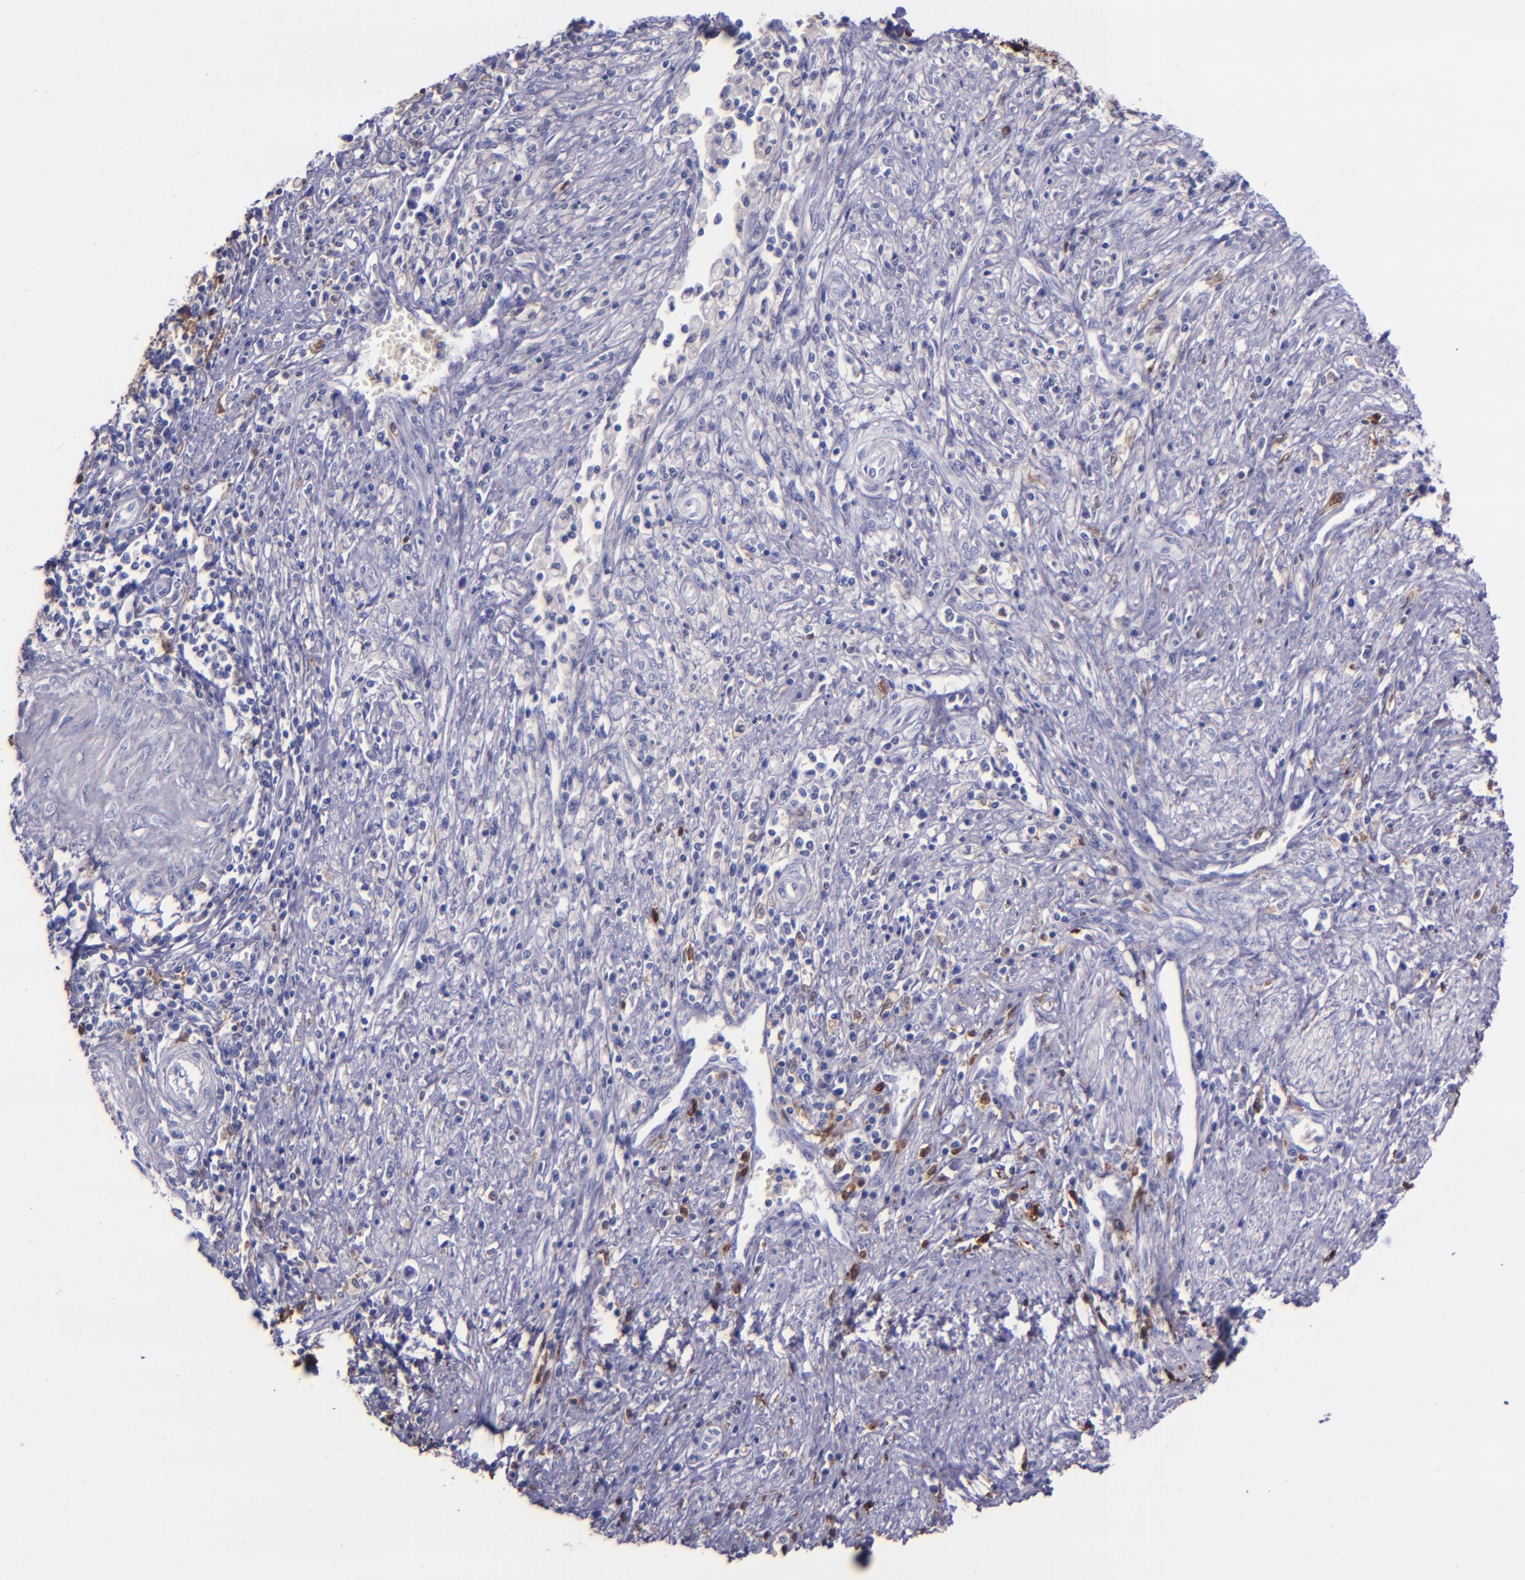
{"staining": {"intensity": "negative", "quantity": "none", "location": "none"}, "tissue": "cervical cancer", "cell_type": "Tumor cells", "image_type": "cancer", "snomed": [{"axis": "morphology", "description": "Adenocarcinoma, NOS"}, {"axis": "topography", "description": "Cervix"}], "caption": "Tumor cells show no significant protein positivity in cervical cancer (adenocarcinoma).", "gene": "F13A1", "patient": {"sex": "female", "age": 36}}